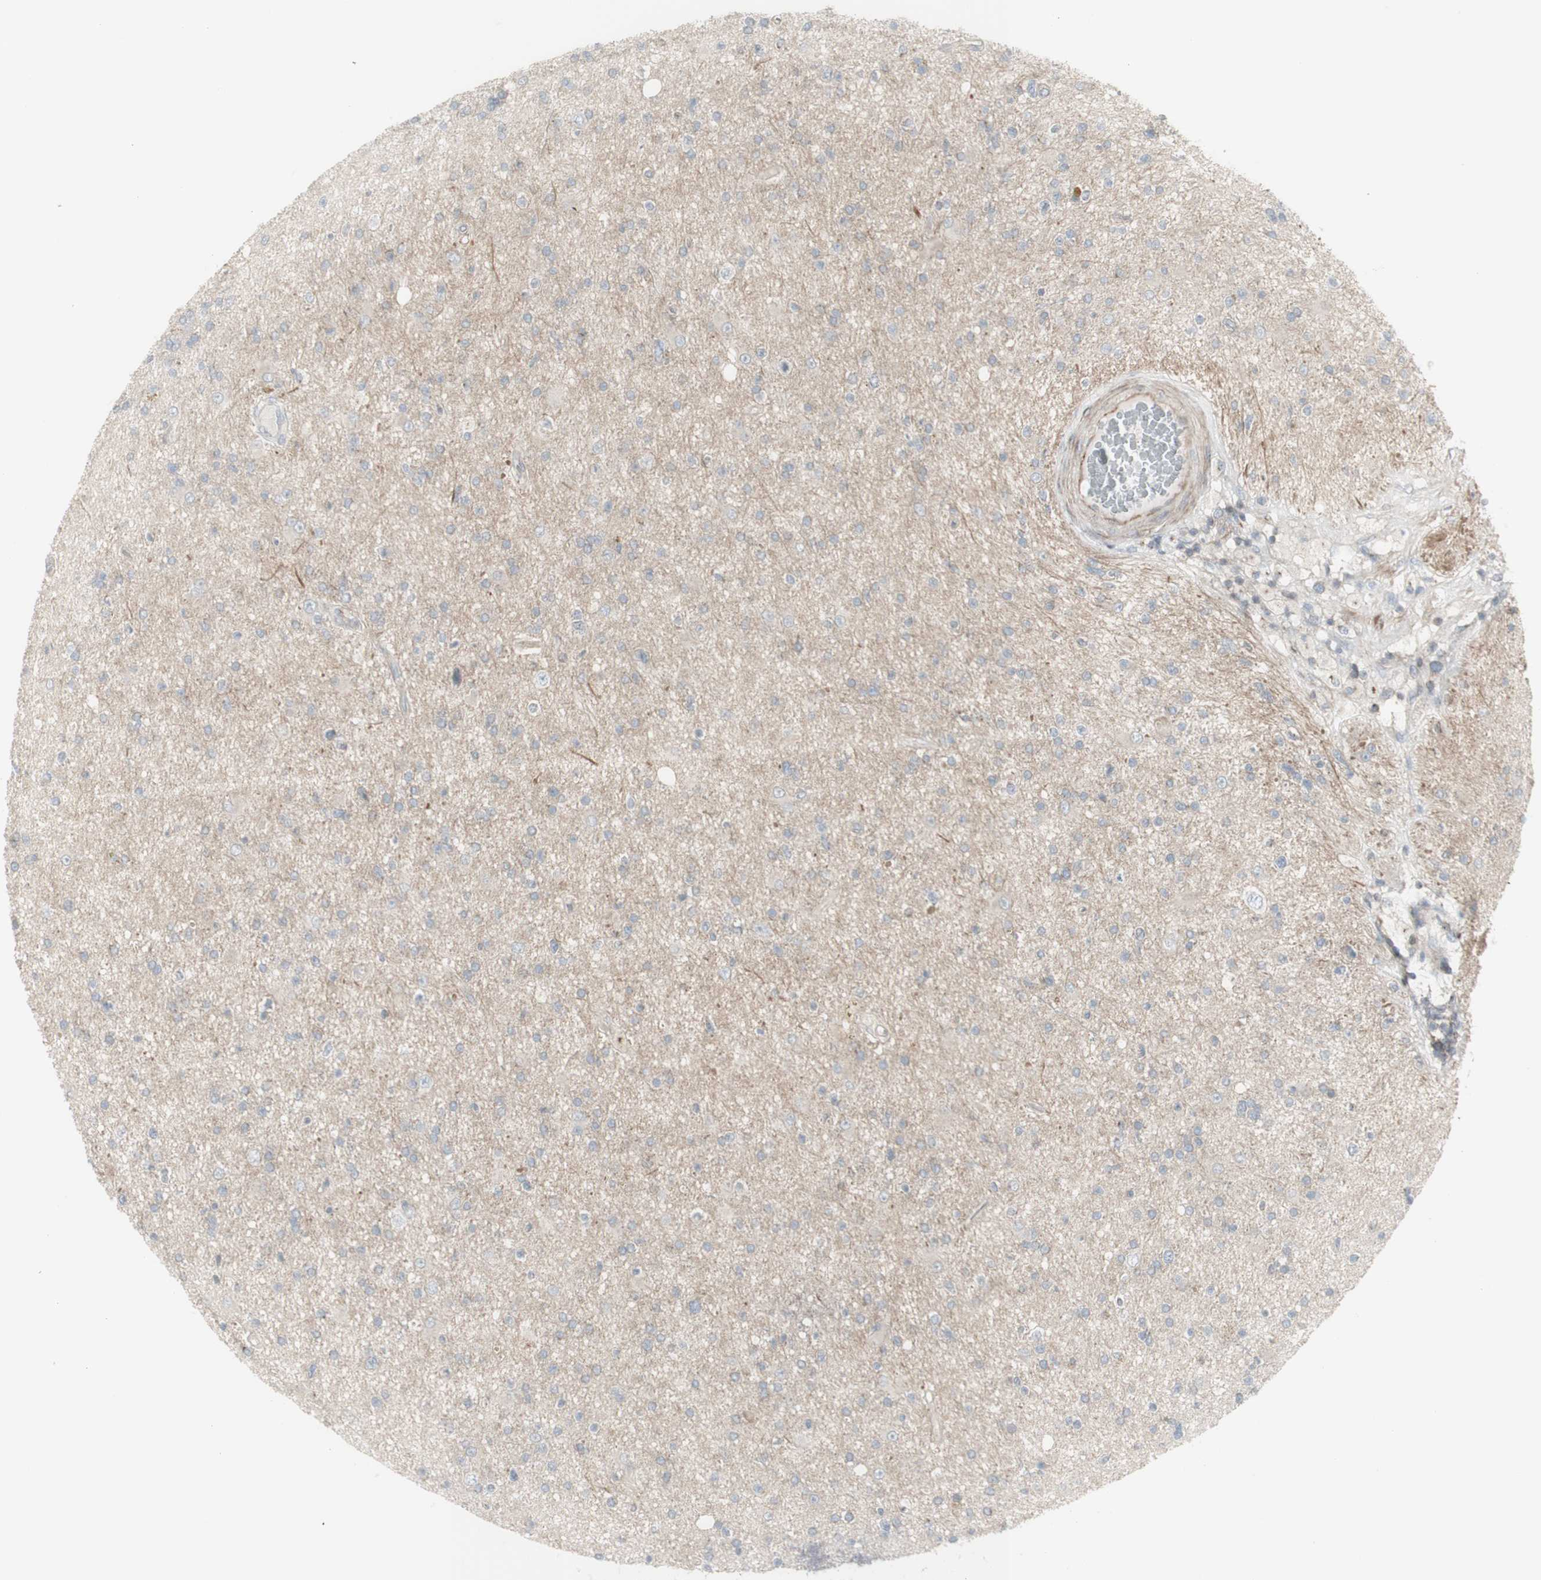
{"staining": {"intensity": "negative", "quantity": "none", "location": "none"}, "tissue": "glioma", "cell_type": "Tumor cells", "image_type": "cancer", "snomed": [{"axis": "morphology", "description": "Glioma, malignant, High grade"}, {"axis": "topography", "description": "Brain"}], "caption": "Tumor cells are negative for protein expression in human glioma.", "gene": "GALNT6", "patient": {"sex": "male", "age": 33}}